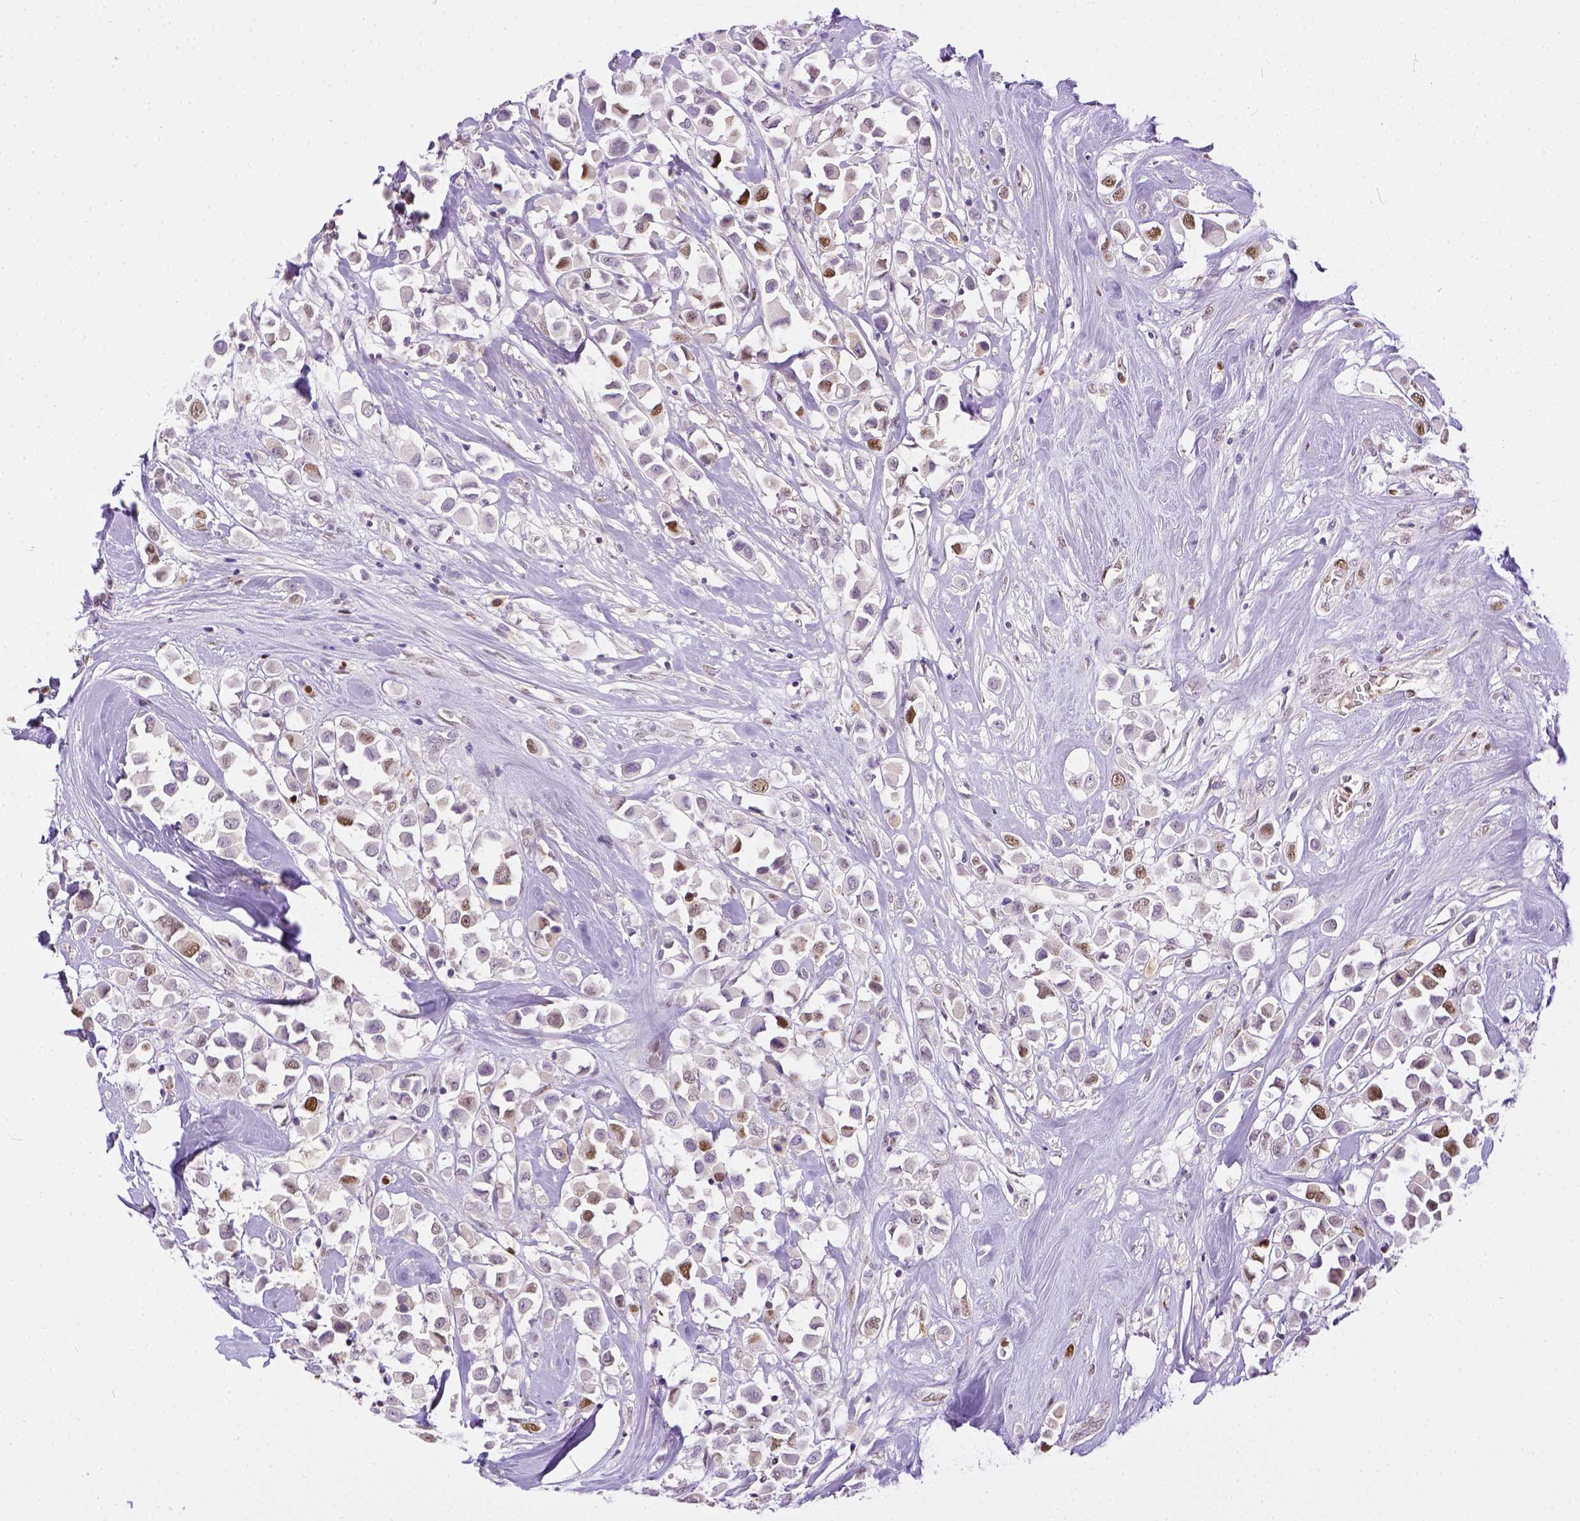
{"staining": {"intensity": "moderate", "quantity": "<25%", "location": "nuclear"}, "tissue": "breast cancer", "cell_type": "Tumor cells", "image_type": "cancer", "snomed": [{"axis": "morphology", "description": "Duct carcinoma"}, {"axis": "topography", "description": "Breast"}], "caption": "Protein analysis of breast invasive ductal carcinoma tissue demonstrates moderate nuclear positivity in approximately <25% of tumor cells. The protein is stained brown, and the nuclei are stained in blue (DAB (3,3'-diaminobenzidine) IHC with brightfield microscopy, high magnification).", "gene": "ERCC1", "patient": {"sex": "female", "age": 61}}